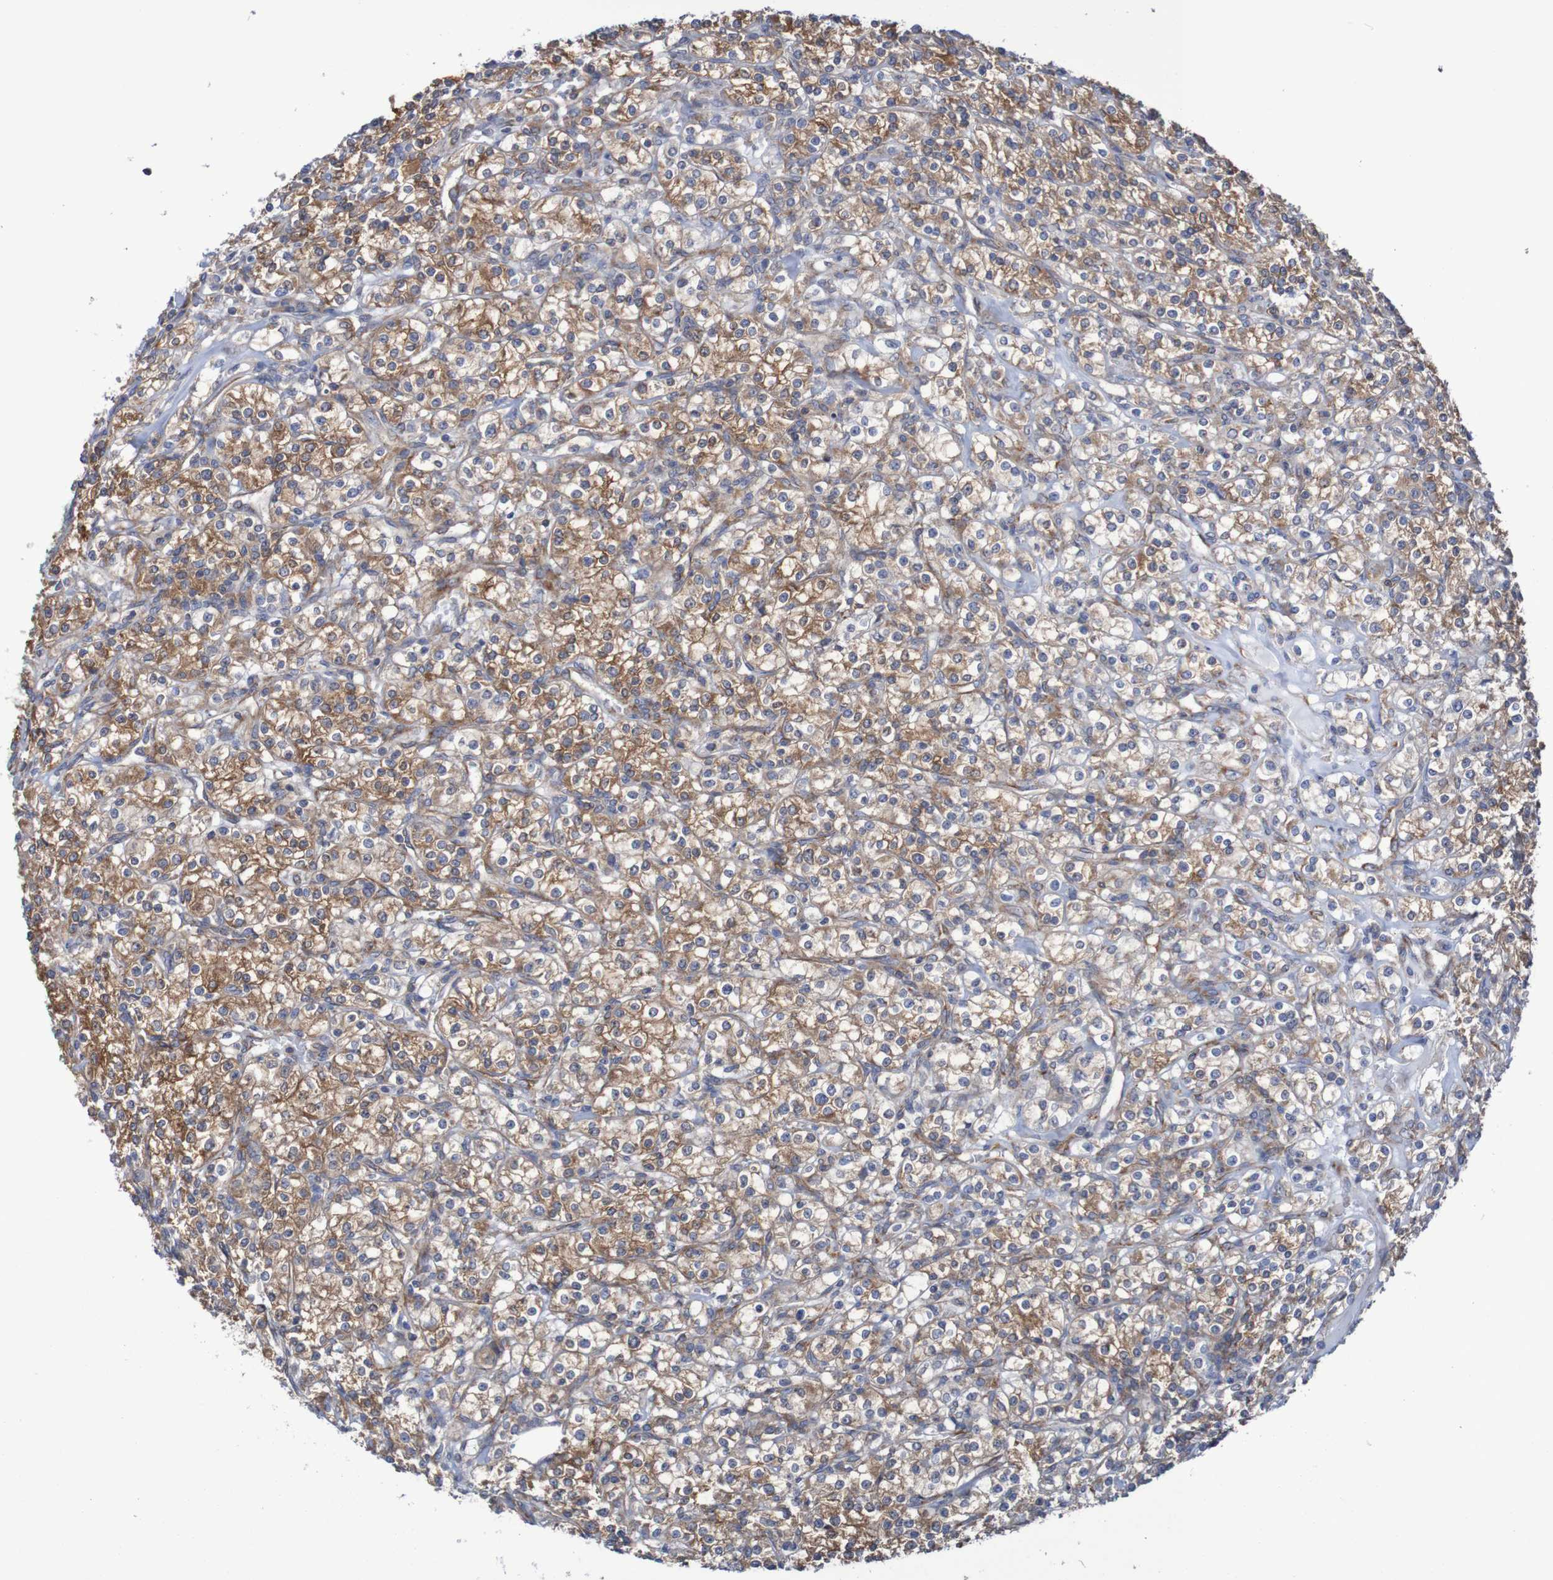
{"staining": {"intensity": "moderate", "quantity": ">75%", "location": "cytoplasmic/membranous"}, "tissue": "renal cancer", "cell_type": "Tumor cells", "image_type": "cancer", "snomed": [{"axis": "morphology", "description": "Adenocarcinoma, NOS"}, {"axis": "topography", "description": "Kidney"}], "caption": "Brown immunohistochemical staining in renal cancer (adenocarcinoma) displays moderate cytoplasmic/membranous positivity in about >75% of tumor cells.", "gene": "FXR2", "patient": {"sex": "male", "age": 77}}